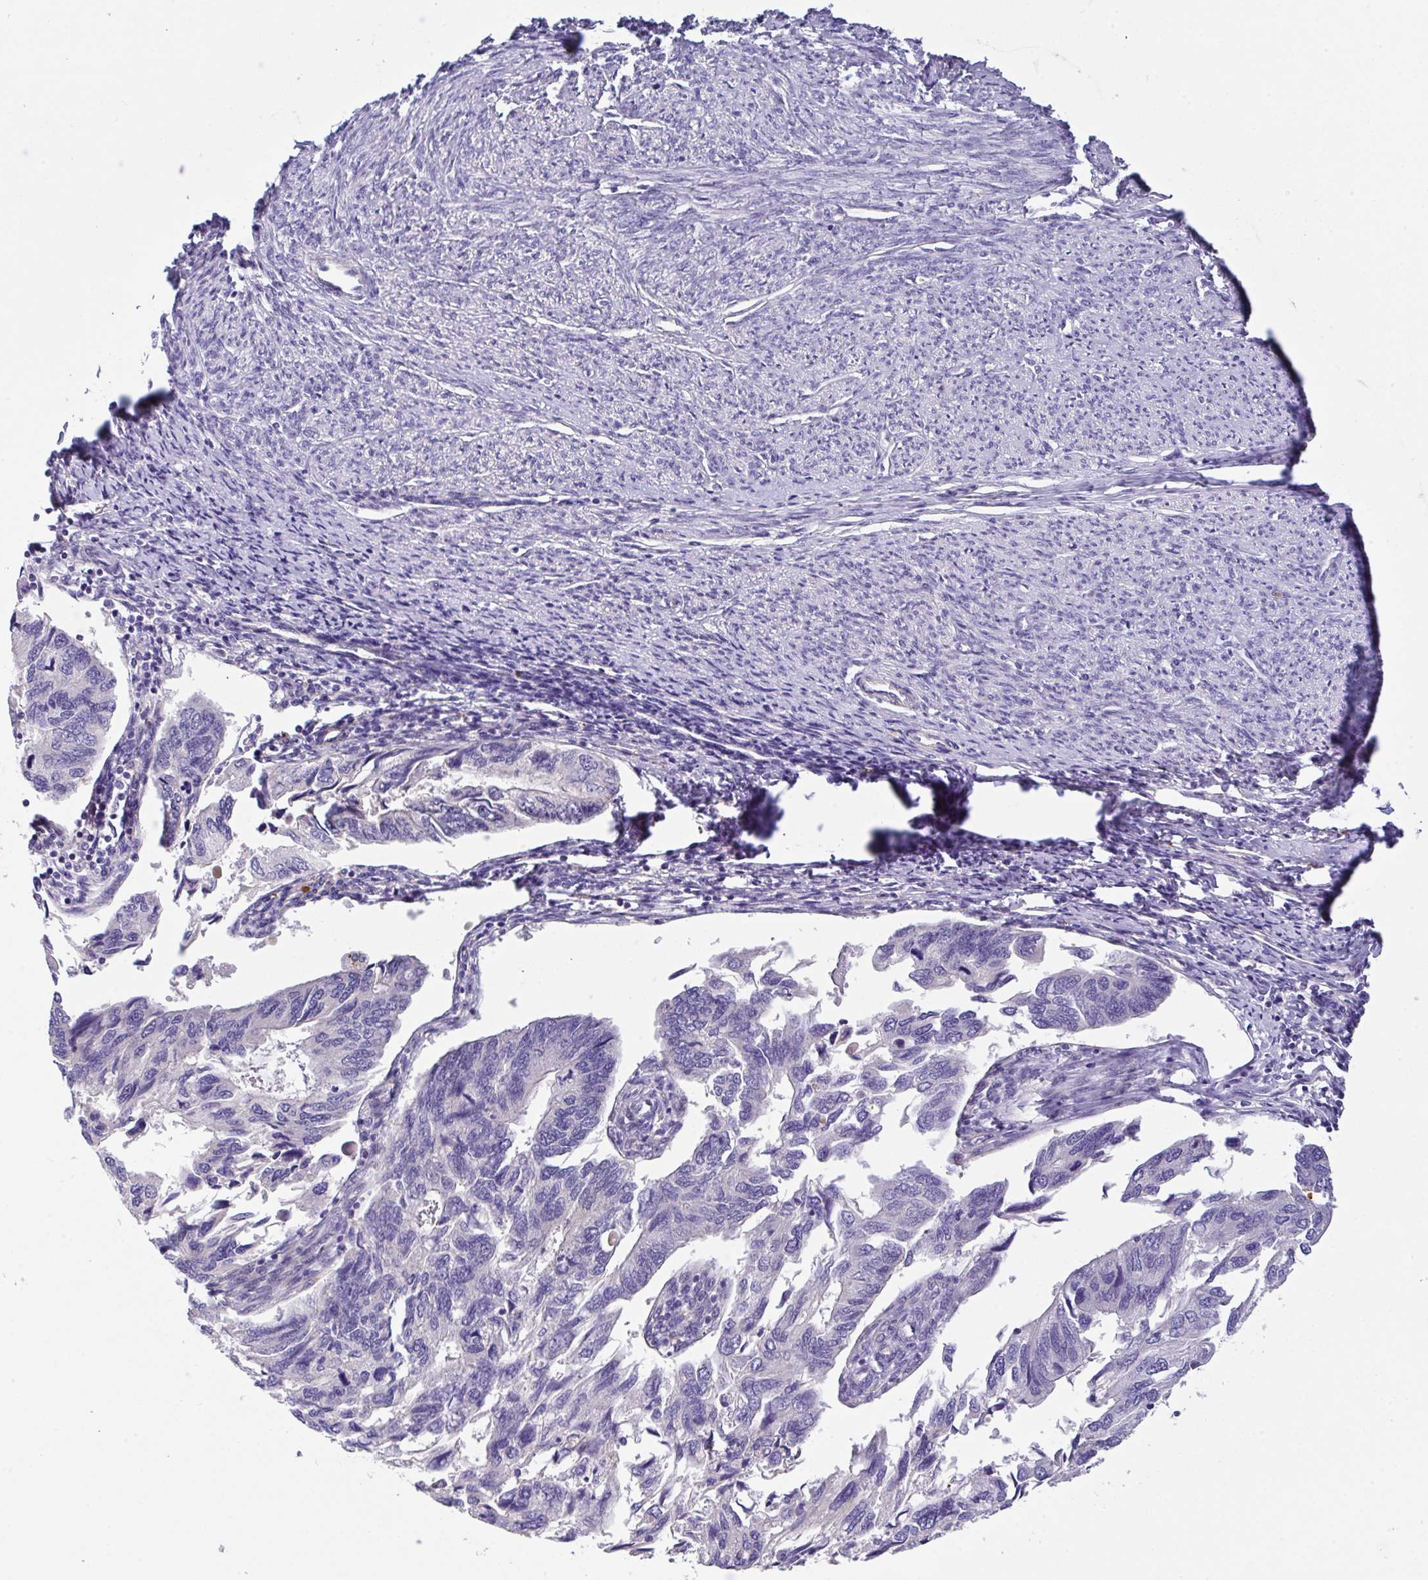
{"staining": {"intensity": "negative", "quantity": "none", "location": "none"}, "tissue": "endometrial cancer", "cell_type": "Tumor cells", "image_type": "cancer", "snomed": [{"axis": "morphology", "description": "Carcinoma, NOS"}, {"axis": "topography", "description": "Uterus"}], "caption": "An immunohistochemistry histopathology image of endometrial cancer is shown. There is no staining in tumor cells of endometrial cancer.", "gene": "EPN3", "patient": {"sex": "female", "age": 76}}